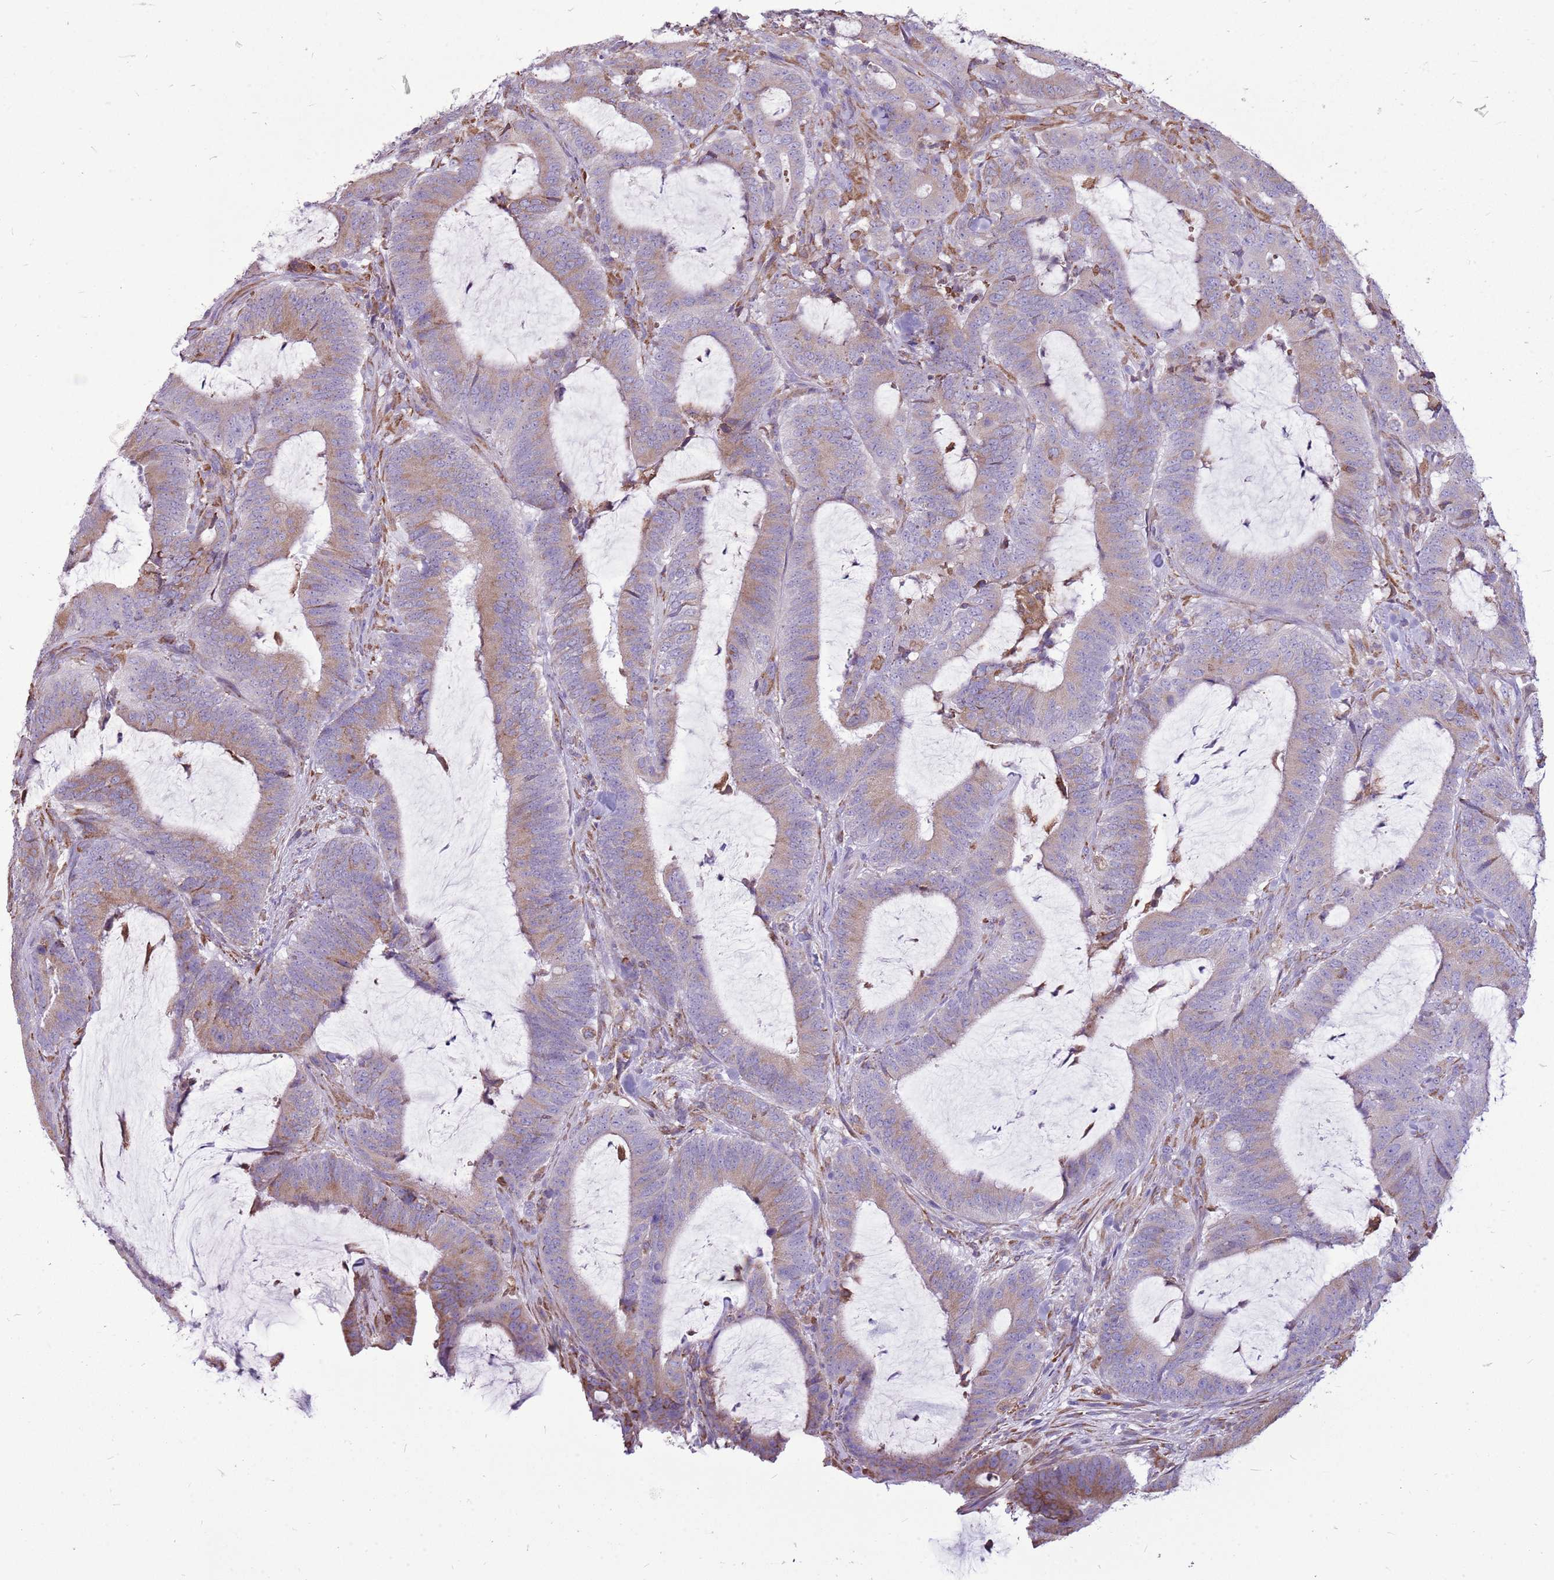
{"staining": {"intensity": "moderate", "quantity": "25%-75%", "location": "cytoplasmic/membranous"}, "tissue": "colorectal cancer", "cell_type": "Tumor cells", "image_type": "cancer", "snomed": [{"axis": "morphology", "description": "Adenocarcinoma, NOS"}, {"axis": "topography", "description": "Colon"}], "caption": "A brown stain labels moderate cytoplasmic/membranous expression of a protein in human colorectal cancer (adenocarcinoma) tumor cells.", "gene": "KCTD19", "patient": {"sex": "female", "age": 43}}